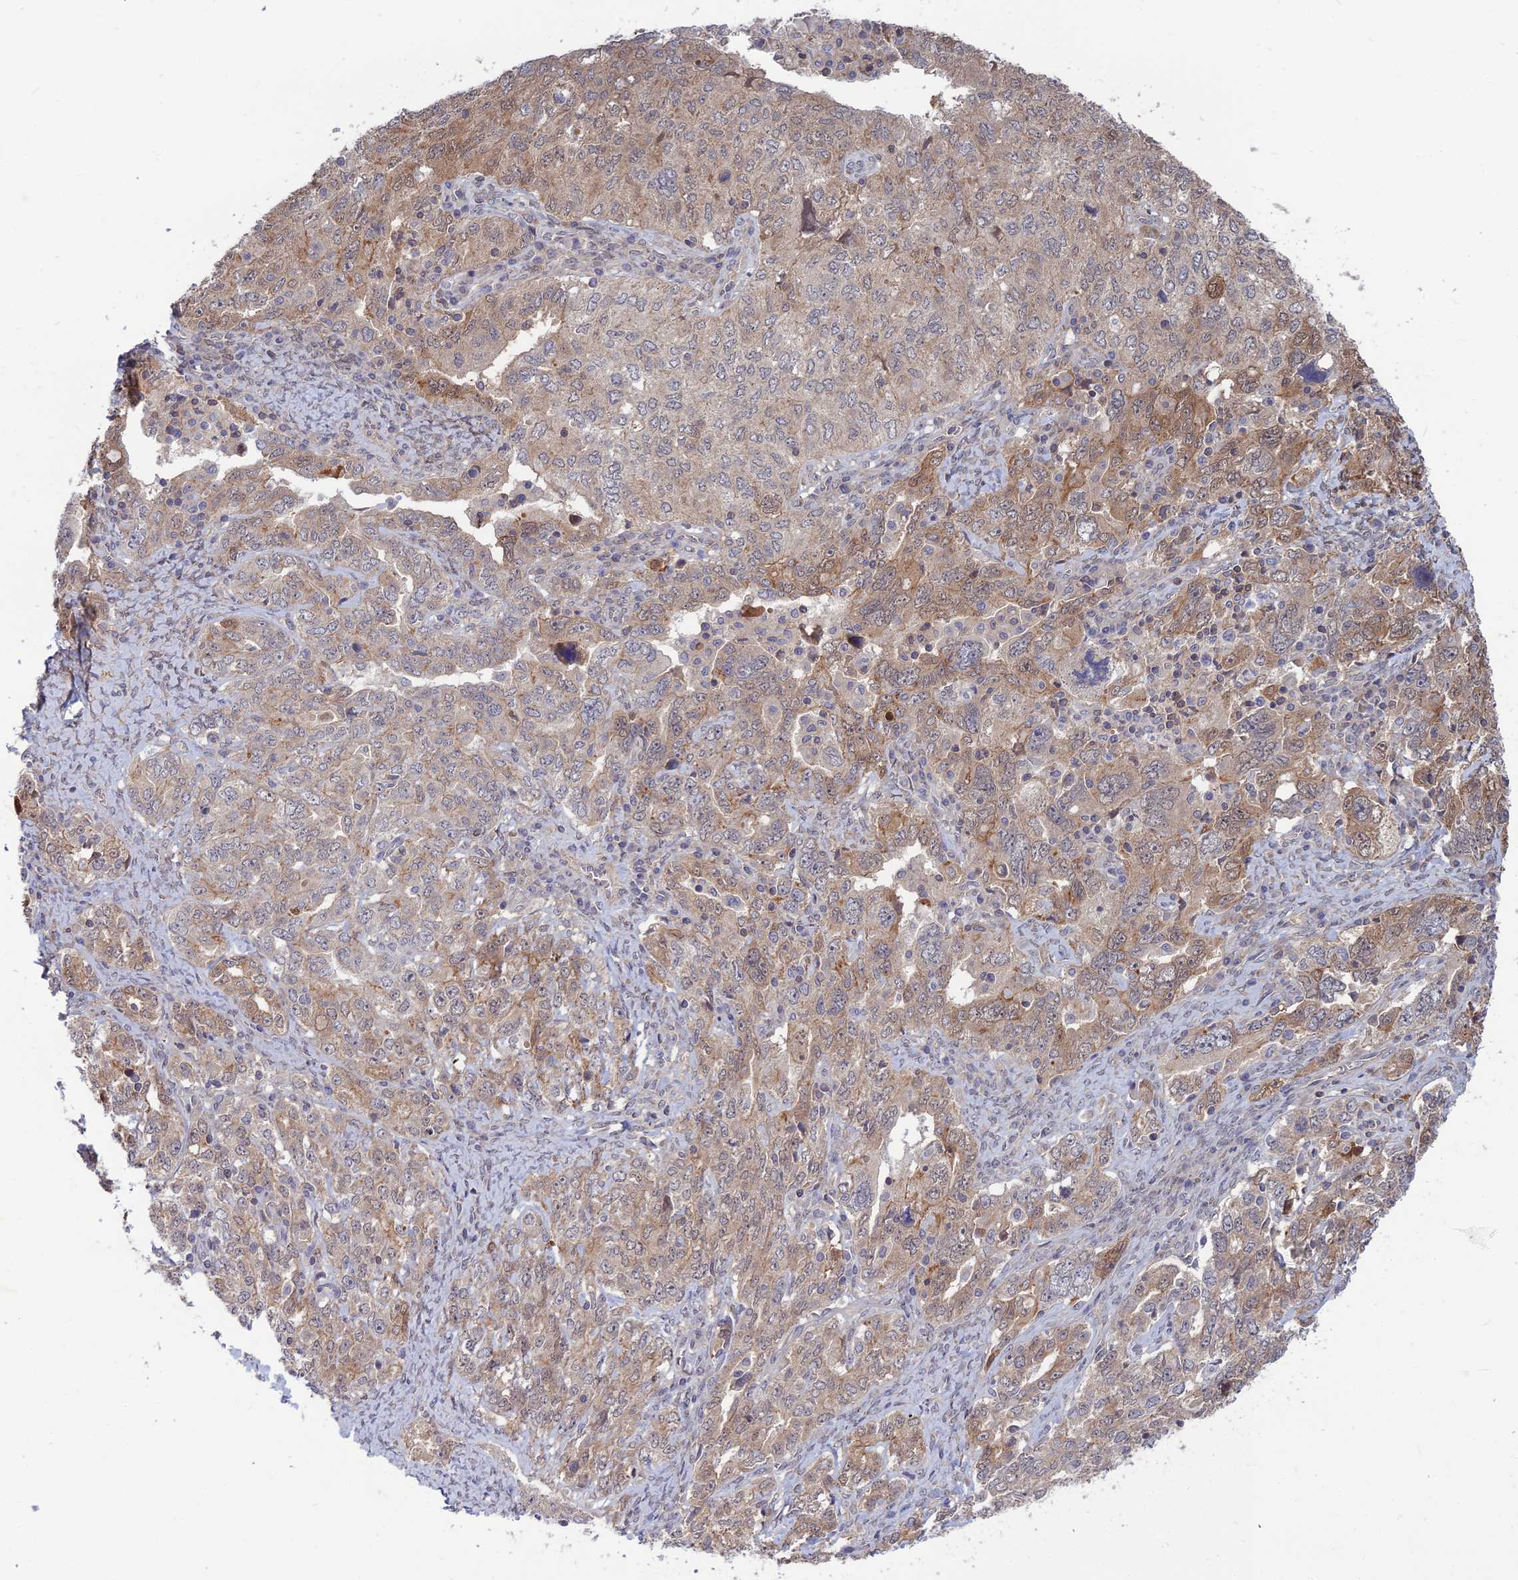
{"staining": {"intensity": "moderate", "quantity": "25%-75%", "location": "cytoplasmic/membranous"}, "tissue": "ovarian cancer", "cell_type": "Tumor cells", "image_type": "cancer", "snomed": [{"axis": "morphology", "description": "Carcinoma, endometroid"}, {"axis": "topography", "description": "Ovary"}], "caption": "Brown immunohistochemical staining in human ovarian cancer shows moderate cytoplasmic/membranous positivity in about 25%-75% of tumor cells.", "gene": "OPA3", "patient": {"sex": "female", "age": 62}}